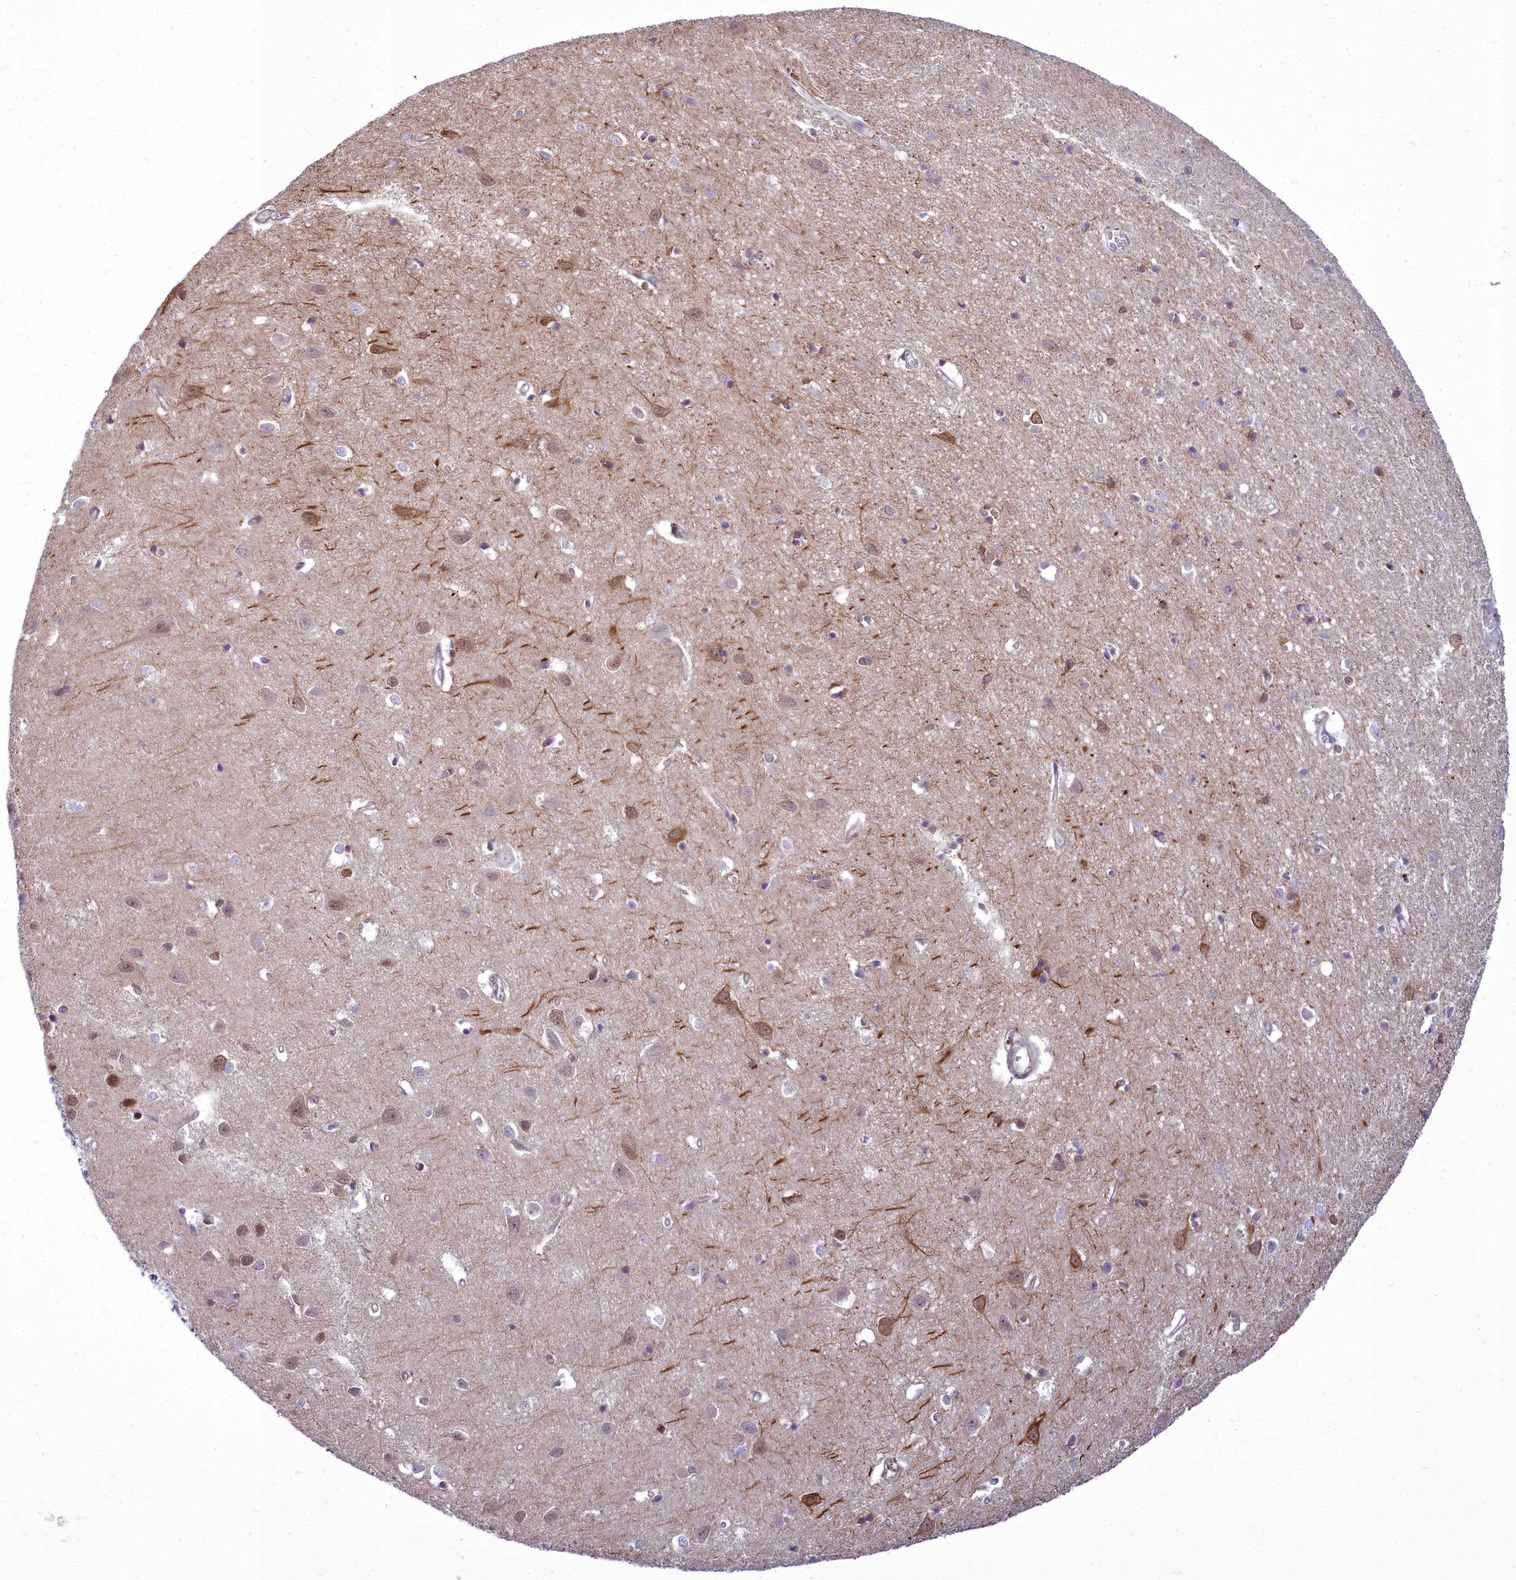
{"staining": {"intensity": "negative", "quantity": "none", "location": "none"}, "tissue": "cerebral cortex", "cell_type": "Endothelial cells", "image_type": "normal", "snomed": [{"axis": "morphology", "description": "Normal tissue, NOS"}, {"axis": "topography", "description": "Cerebral cortex"}], "caption": "A photomicrograph of cerebral cortex stained for a protein demonstrates no brown staining in endothelial cells.", "gene": "CEACAM19", "patient": {"sex": "female", "age": 64}}